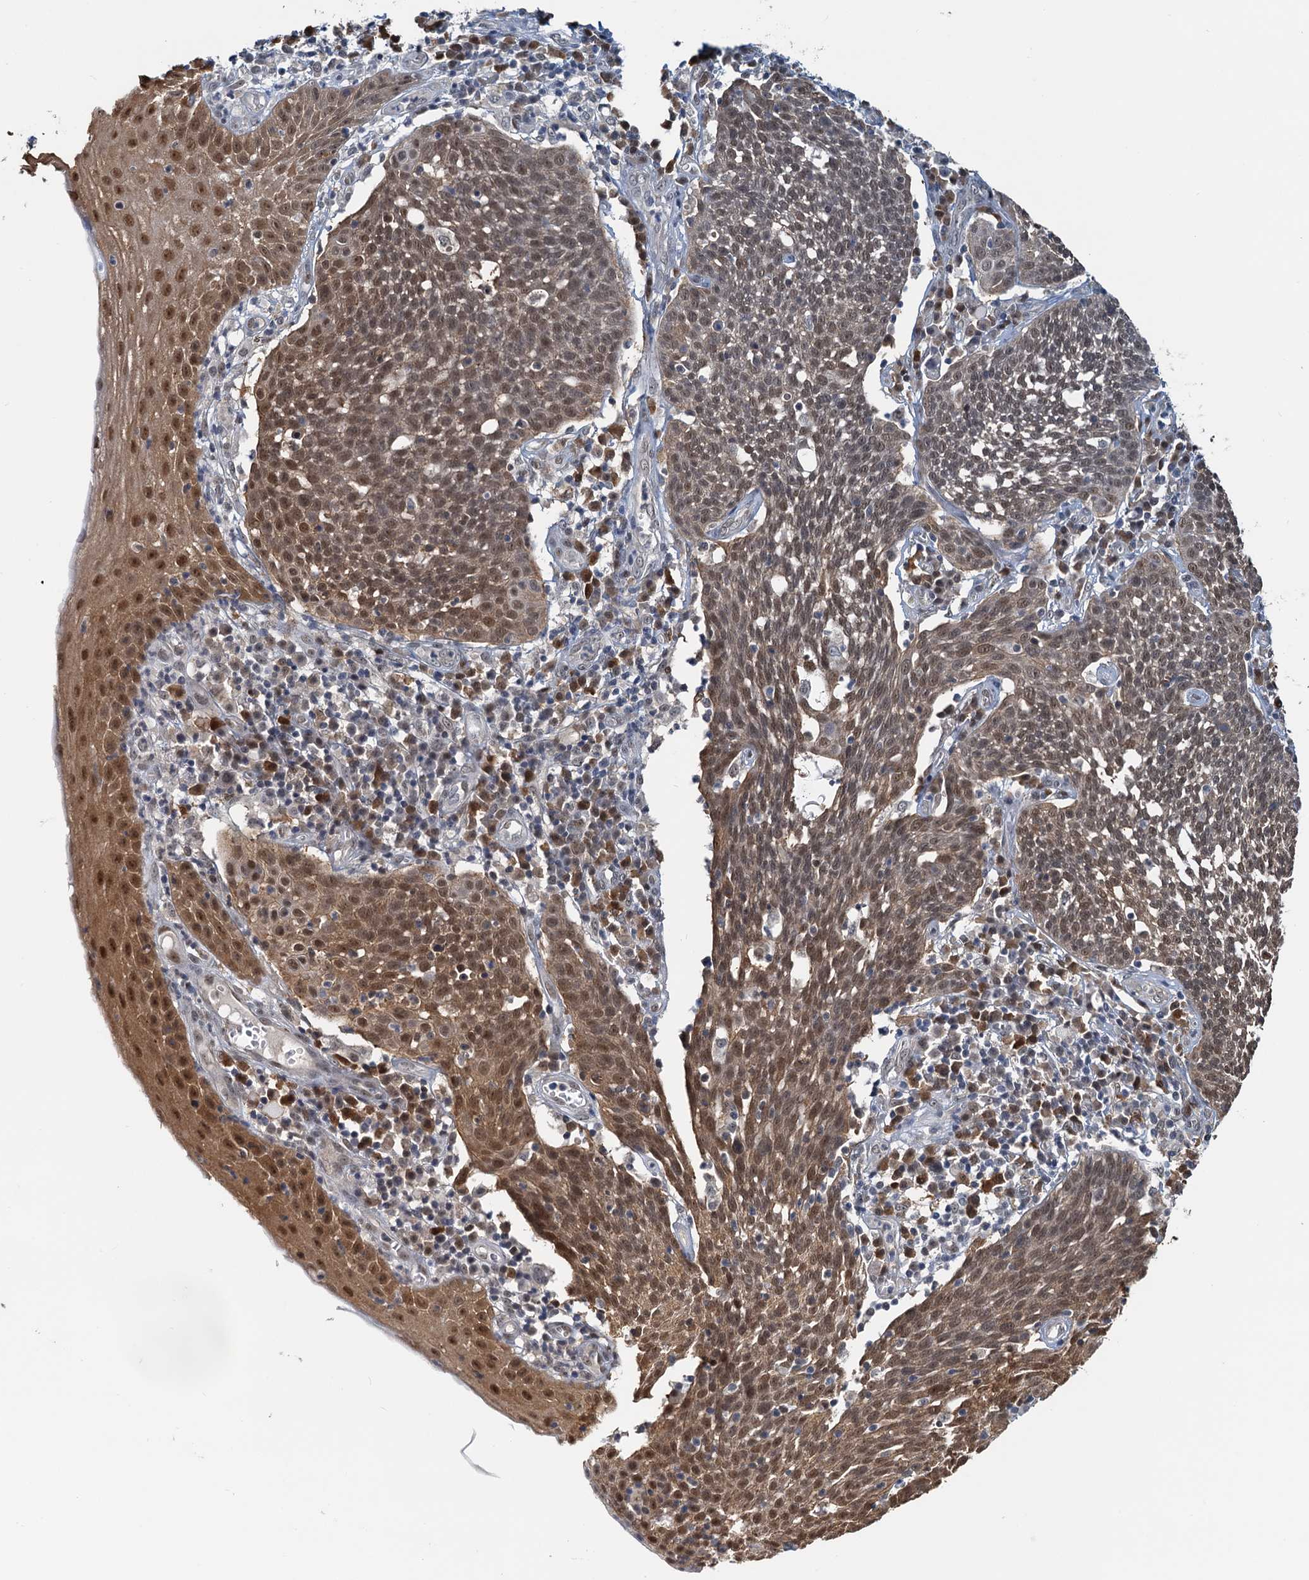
{"staining": {"intensity": "moderate", "quantity": ">75%", "location": "cytoplasmic/membranous,nuclear"}, "tissue": "cervical cancer", "cell_type": "Tumor cells", "image_type": "cancer", "snomed": [{"axis": "morphology", "description": "Squamous cell carcinoma, NOS"}, {"axis": "topography", "description": "Cervix"}], "caption": "Immunohistochemistry (DAB (3,3'-diaminobenzidine)) staining of cervical cancer reveals moderate cytoplasmic/membranous and nuclear protein expression in about >75% of tumor cells. Immunohistochemistry (ihc) stains the protein of interest in brown and the nuclei are stained blue.", "gene": "SPINDOC", "patient": {"sex": "female", "age": 34}}